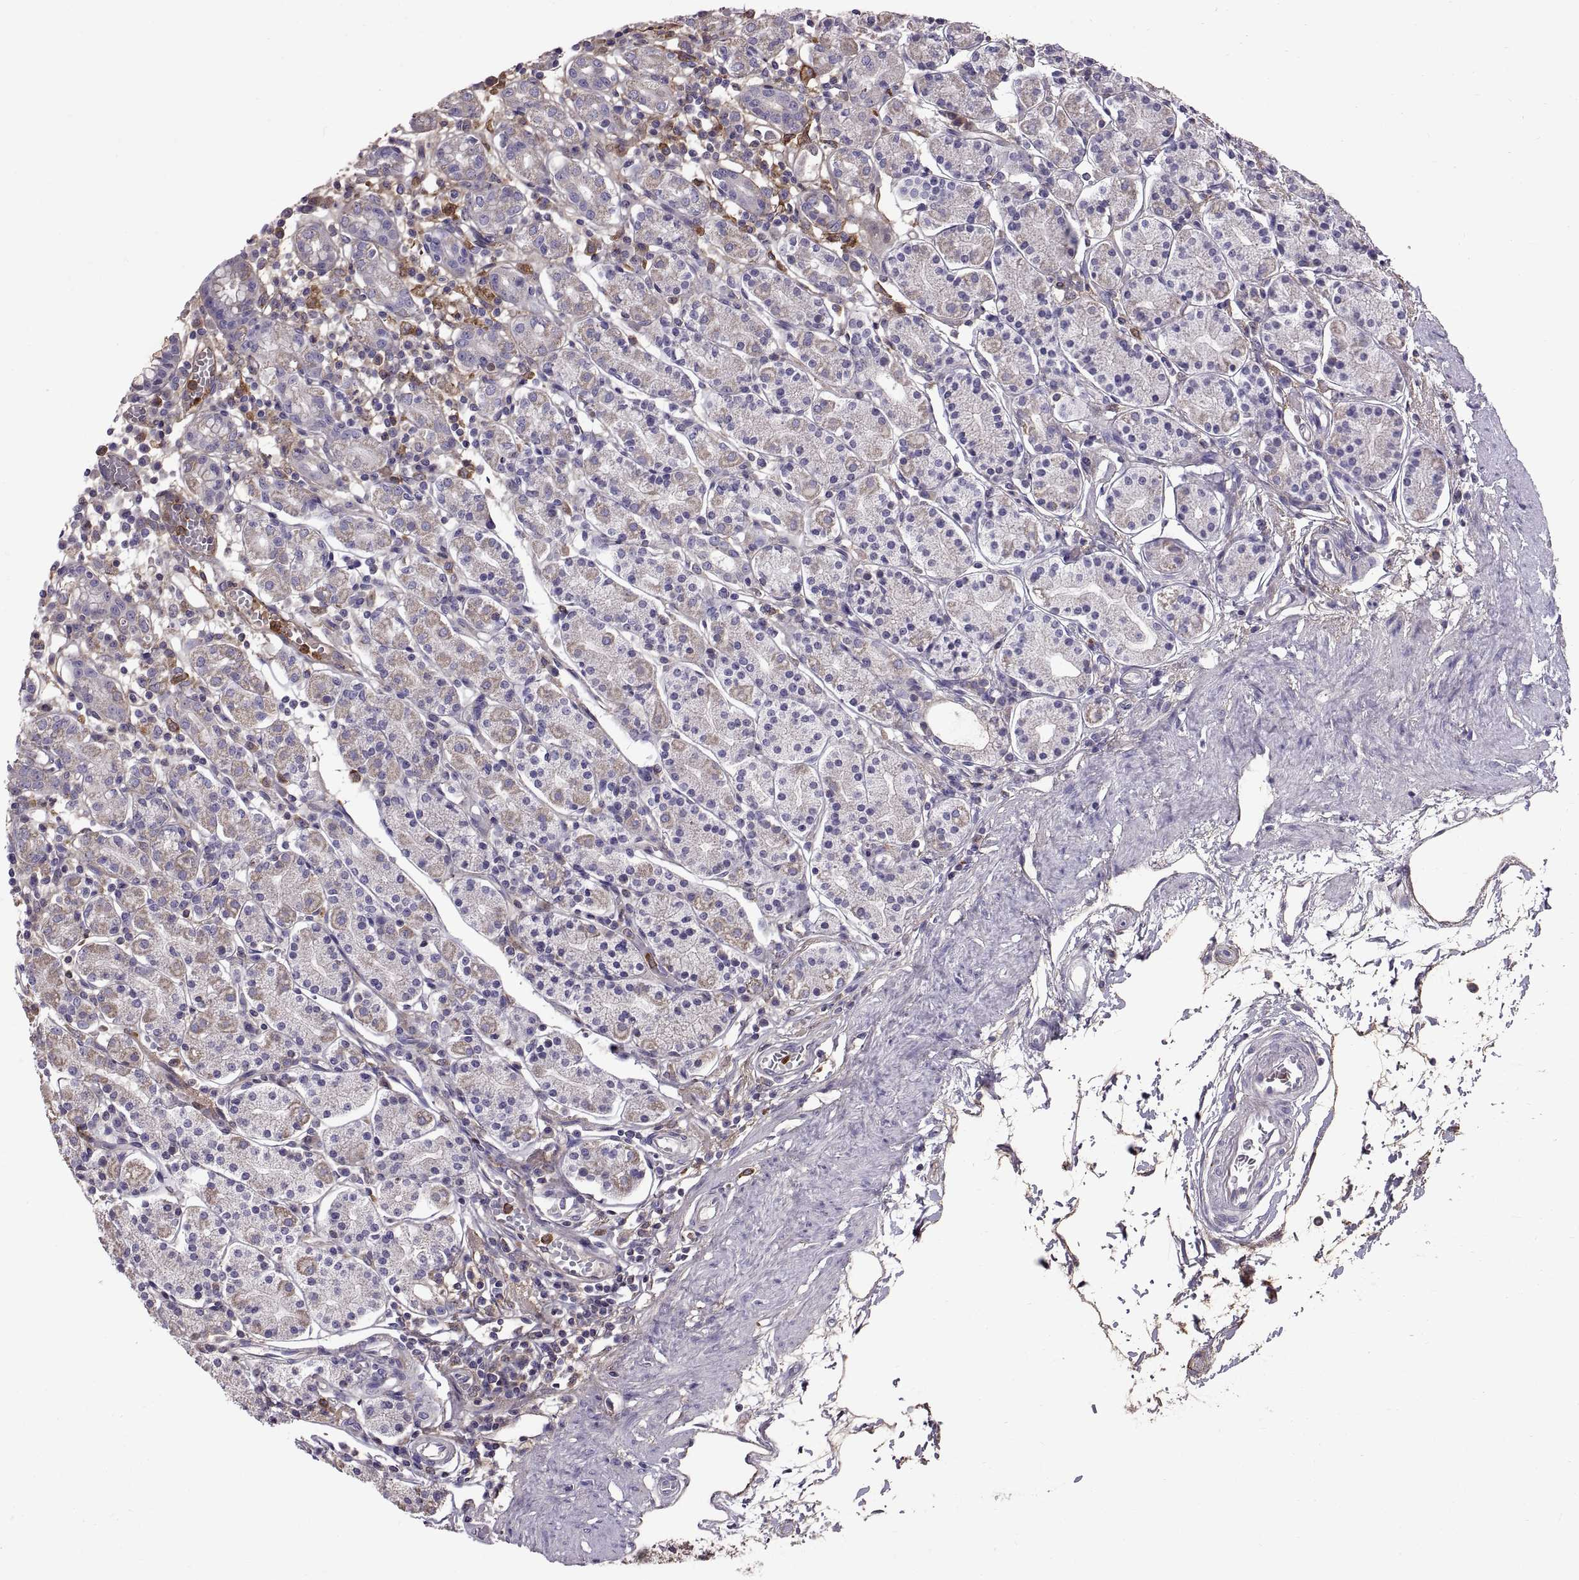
{"staining": {"intensity": "weak", "quantity": "<25%", "location": "cytoplasmic/membranous"}, "tissue": "stomach", "cell_type": "Glandular cells", "image_type": "normal", "snomed": [{"axis": "morphology", "description": "Normal tissue, NOS"}, {"axis": "topography", "description": "Stomach, upper"}, {"axis": "topography", "description": "Stomach"}], "caption": "High power microscopy micrograph of an immunohistochemistry image of benign stomach, revealing no significant positivity in glandular cells.", "gene": "EMILIN2", "patient": {"sex": "male", "age": 62}}